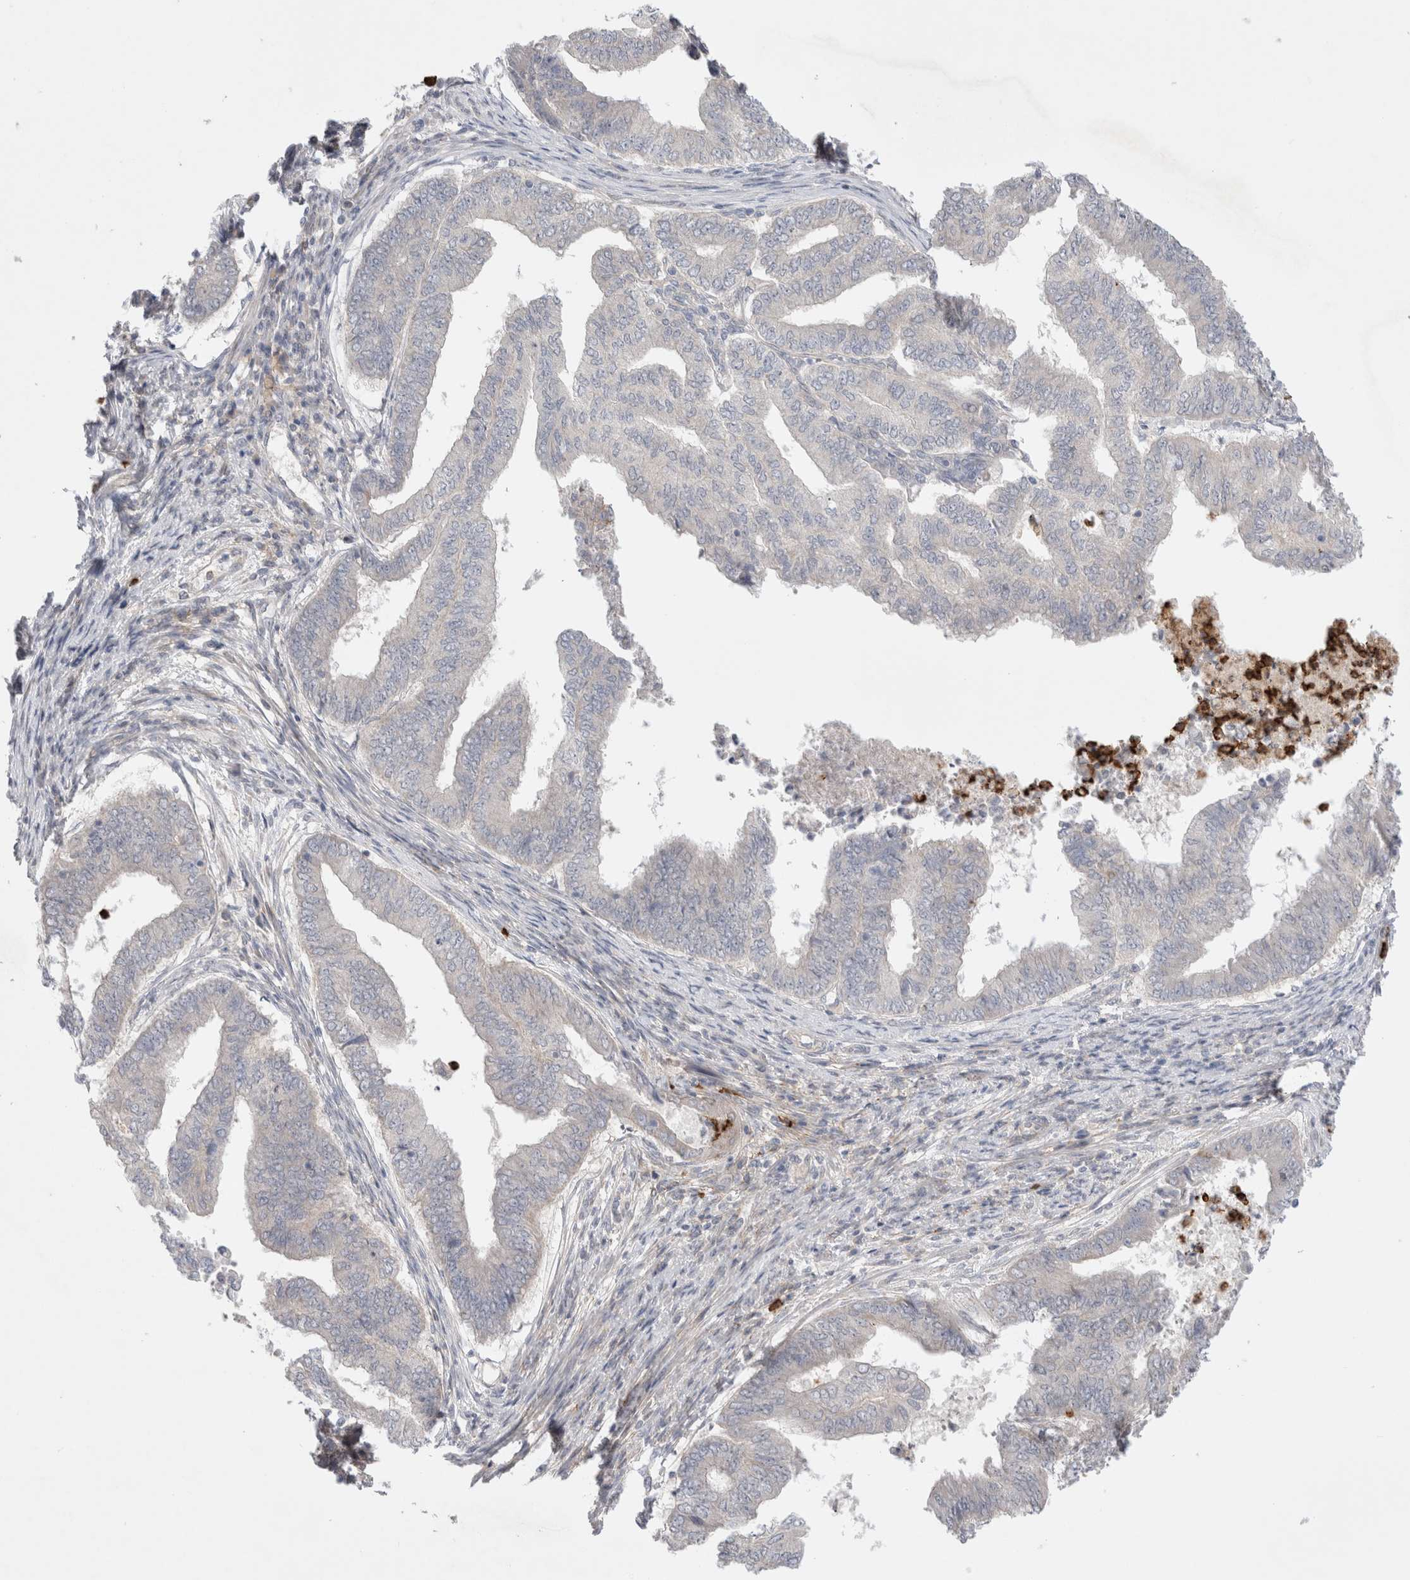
{"staining": {"intensity": "negative", "quantity": "none", "location": "none"}, "tissue": "endometrial cancer", "cell_type": "Tumor cells", "image_type": "cancer", "snomed": [{"axis": "morphology", "description": "Polyp, NOS"}, {"axis": "morphology", "description": "Adenocarcinoma, NOS"}, {"axis": "morphology", "description": "Adenoma, NOS"}, {"axis": "topography", "description": "Endometrium"}], "caption": "Endometrial cancer was stained to show a protein in brown. There is no significant expression in tumor cells.", "gene": "GSDMB", "patient": {"sex": "female", "age": 79}}